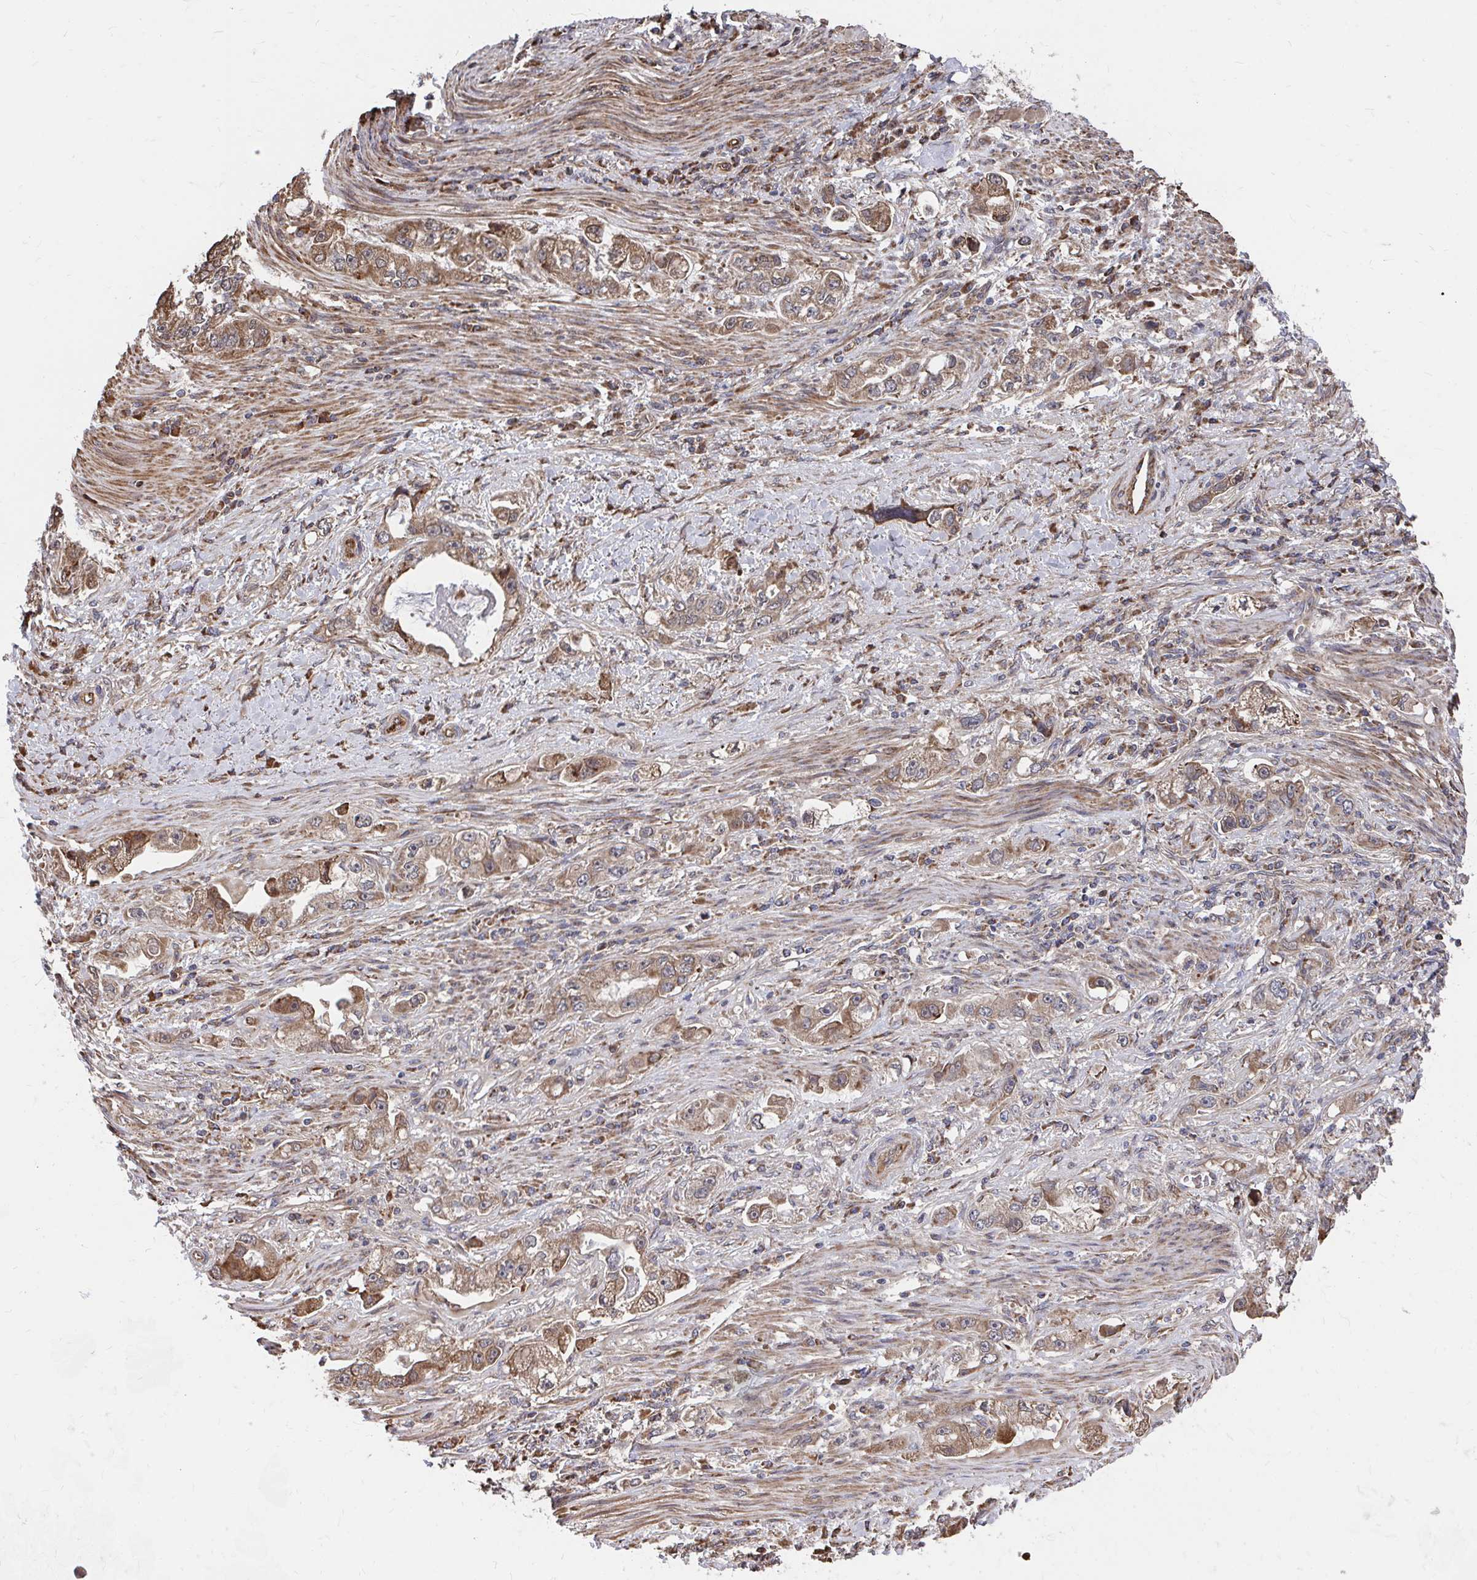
{"staining": {"intensity": "moderate", "quantity": ">75%", "location": "cytoplasmic/membranous"}, "tissue": "stomach cancer", "cell_type": "Tumor cells", "image_type": "cancer", "snomed": [{"axis": "morphology", "description": "Adenocarcinoma, NOS"}, {"axis": "topography", "description": "Stomach, lower"}], "caption": "Moderate cytoplasmic/membranous protein expression is seen in about >75% of tumor cells in stomach cancer. Using DAB (3,3'-diaminobenzidine) (brown) and hematoxylin (blue) stains, captured at high magnification using brightfield microscopy.", "gene": "FAM89A", "patient": {"sex": "female", "age": 93}}